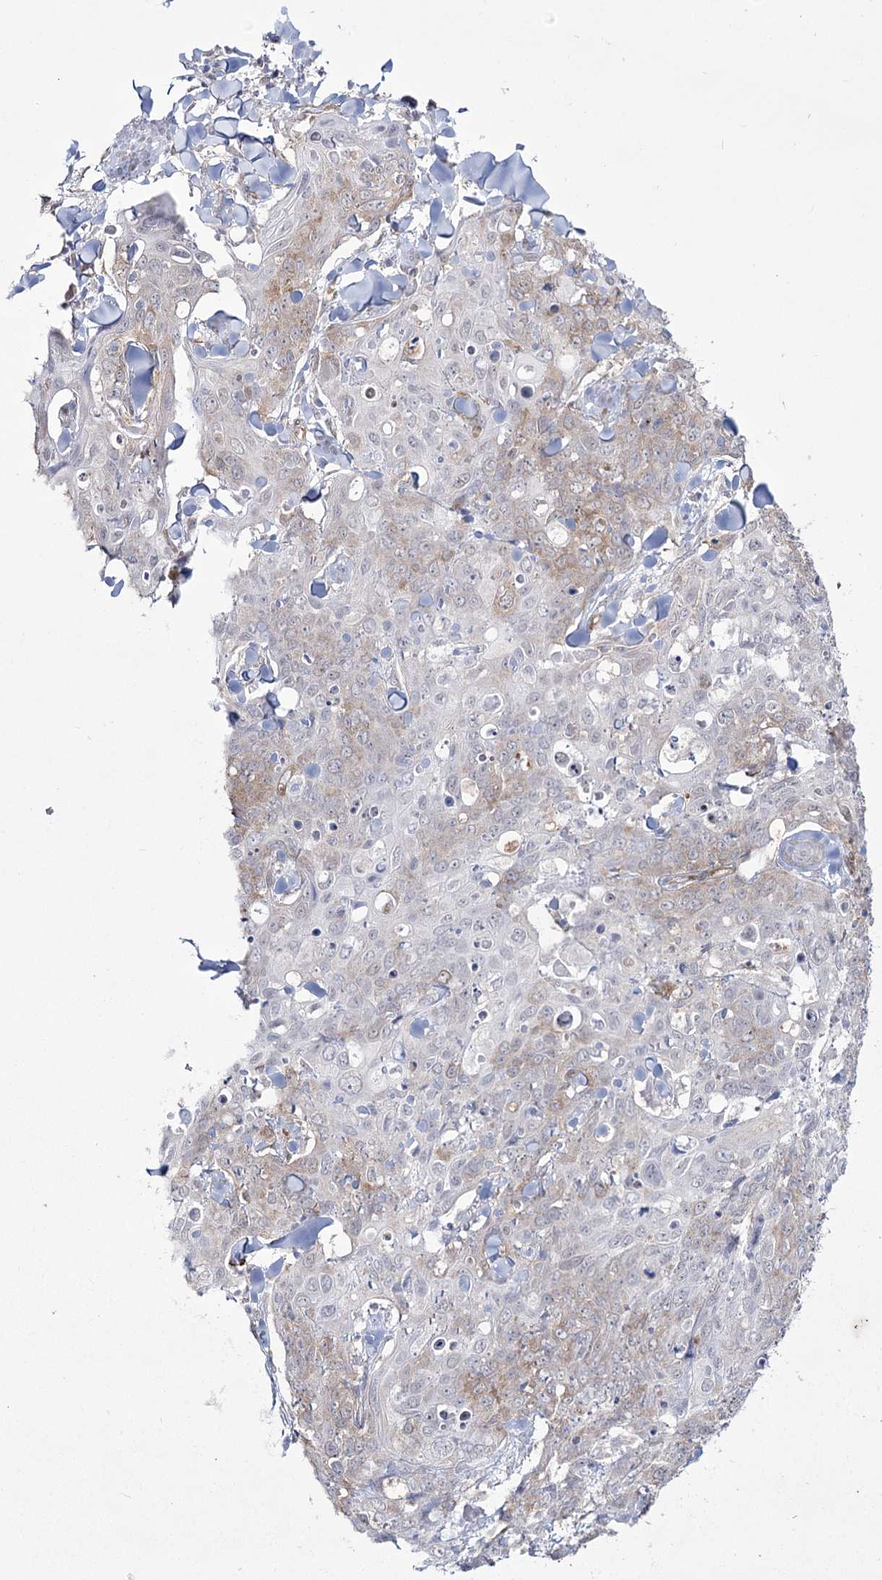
{"staining": {"intensity": "weak", "quantity": "<25%", "location": "cytoplasmic/membranous"}, "tissue": "skin cancer", "cell_type": "Tumor cells", "image_type": "cancer", "snomed": [{"axis": "morphology", "description": "Squamous cell carcinoma, NOS"}, {"axis": "topography", "description": "Skin"}, {"axis": "topography", "description": "Vulva"}], "caption": "Tumor cells are negative for brown protein staining in skin cancer (squamous cell carcinoma).", "gene": "YBX3", "patient": {"sex": "female", "age": 85}}